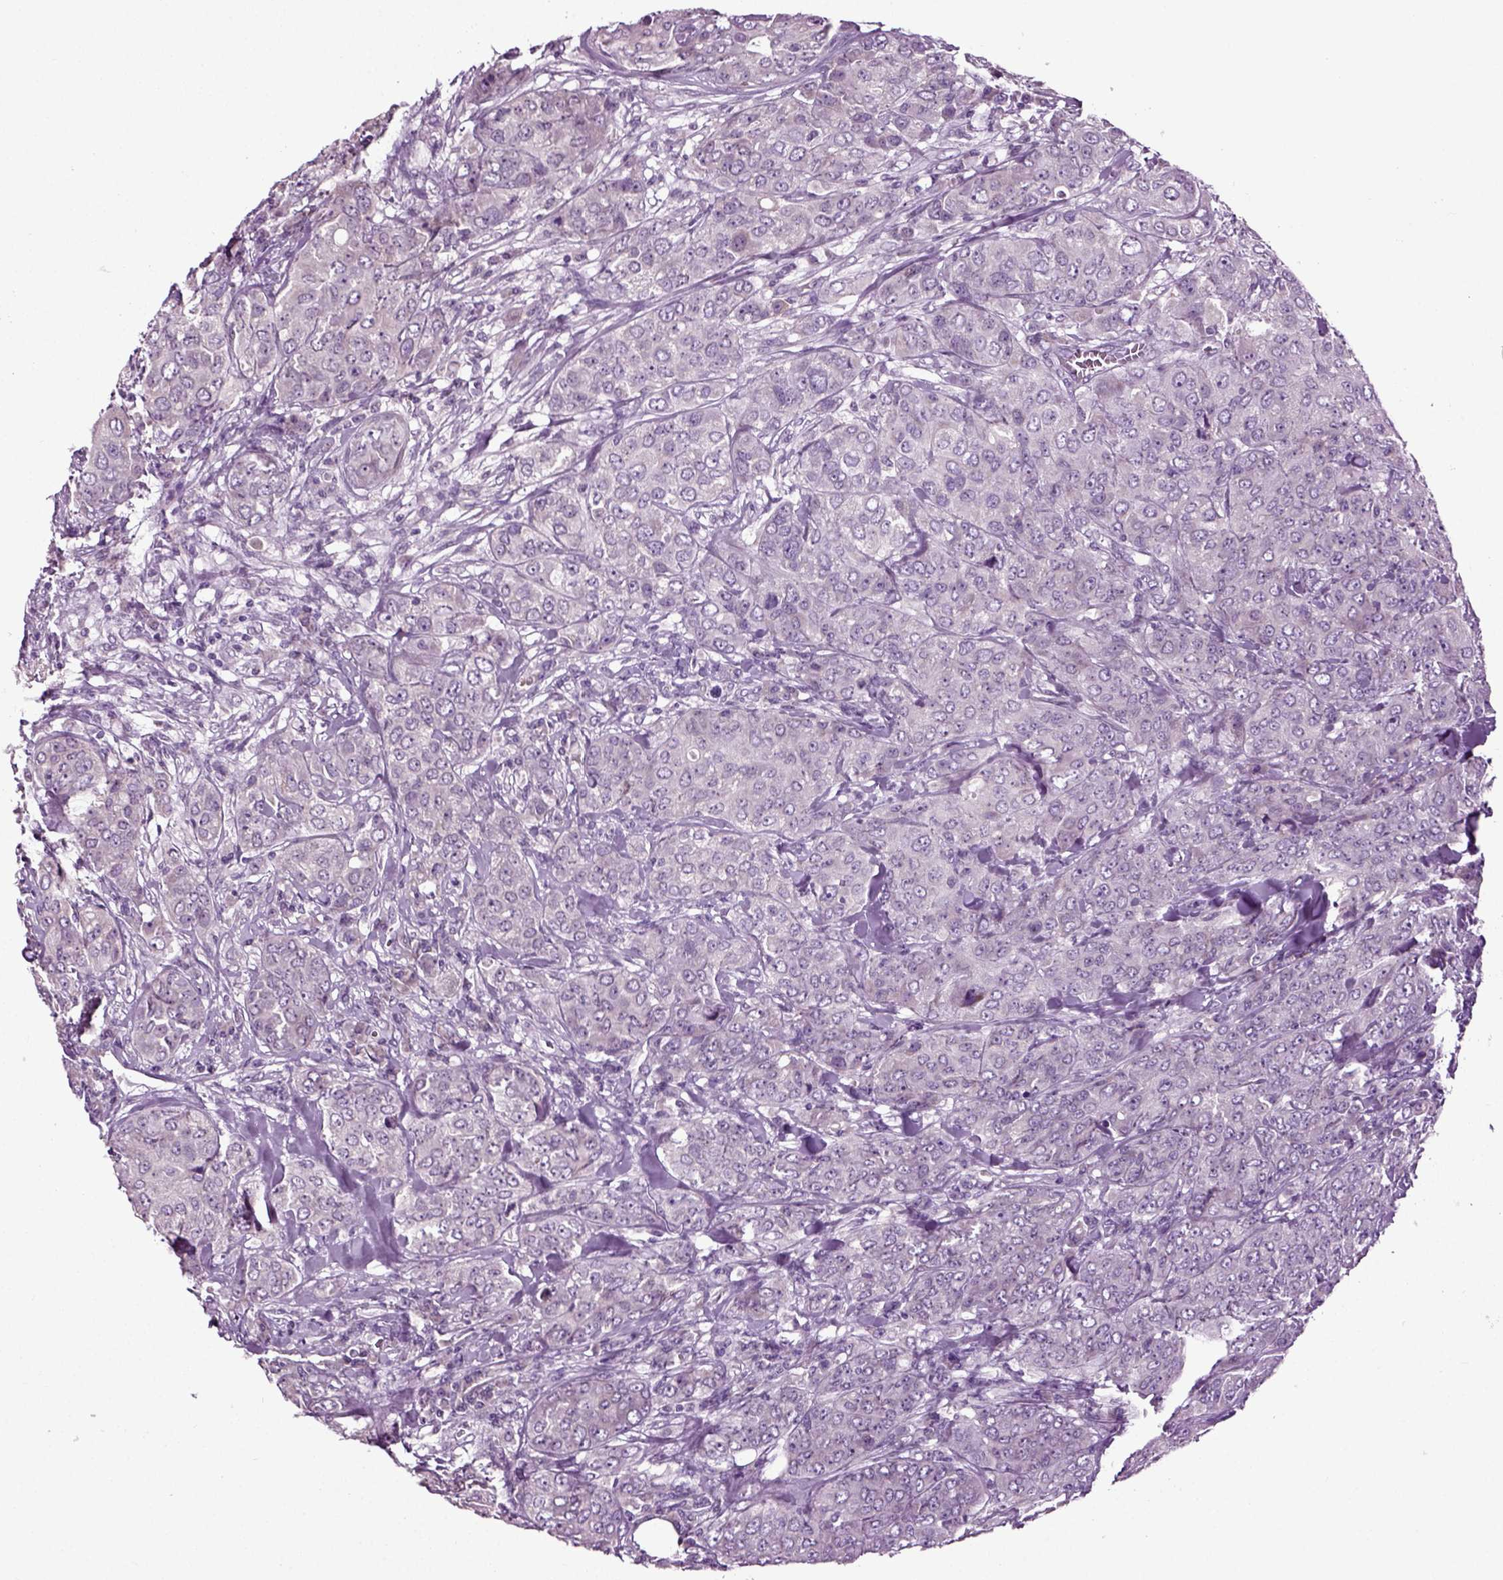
{"staining": {"intensity": "negative", "quantity": "none", "location": "none"}, "tissue": "breast cancer", "cell_type": "Tumor cells", "image_type": "cancer", "snomed": [{"axis": "morphology", "description": "Duct carcinoma"}, {"axis": "topography", "description": "Breast"}], "caption": "Immunohistochemistry (IHC) micrograph of intraductal carcinoma (breast) stained for a protein (brown), which reveals no staining in tumor cells. (DAB (3,3'-diaminobenzidine) immunohistochemistry (IHC) visualized using brightfield microscopy, high magnification).", "gene": "SPATA17", "patient": {"sex": "female", "age": 43}}